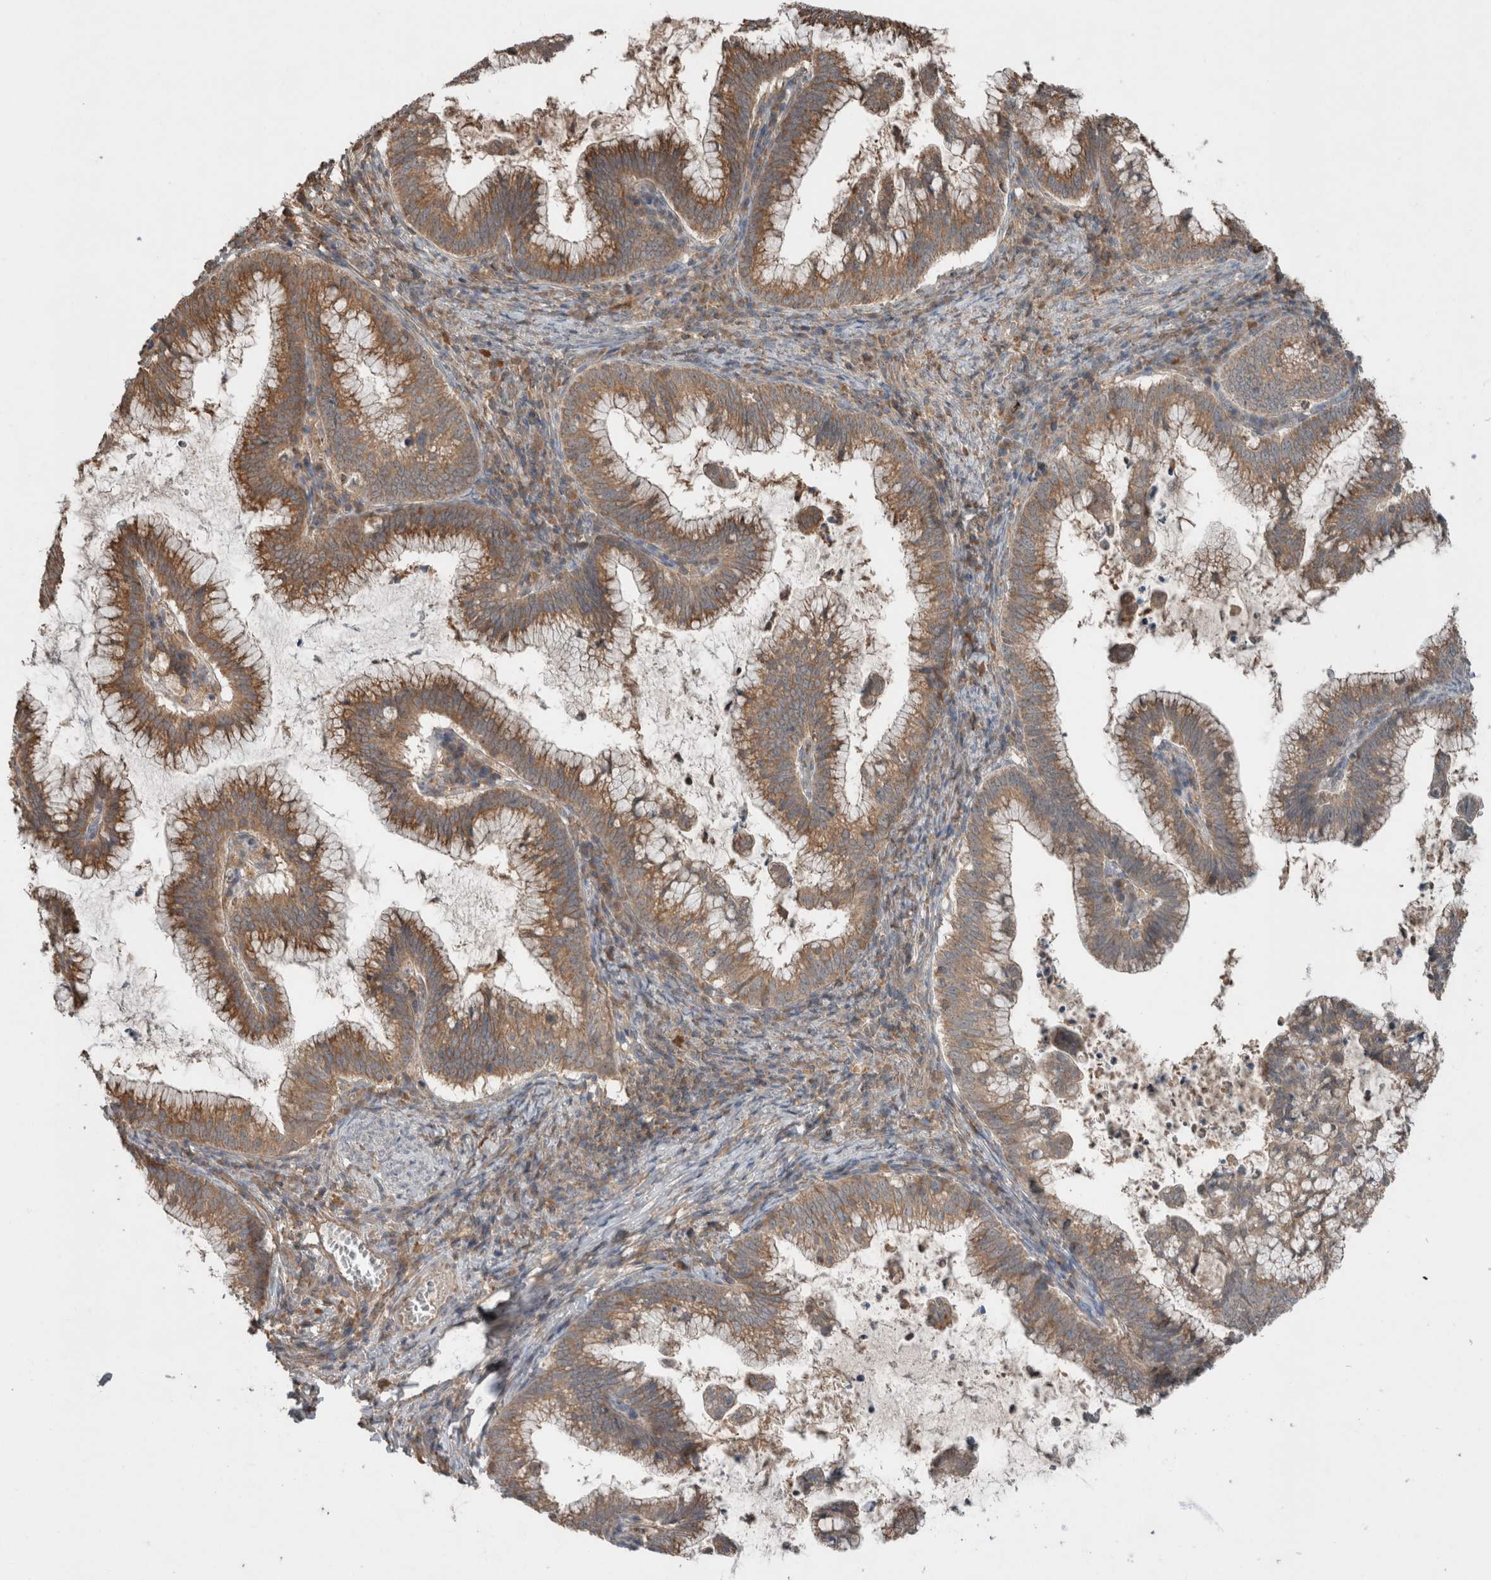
{"staining": {"intensity": "moderate", "quantity": ">75%", "location": "cytoplasmic/membranous"}, "tissue": "cervical cancer", "cell_type": "Tumor cells", "image_type": "cancer", "snomed": [{"axis": "morphology", "description": "Adenocarcinoma, NOS"}, {"axis": "topography", "description": "Cervix"}], "caption": "Protein staining exhibits moderate cytoplasmic/membranous staining in approximately >75% of tumor cells in cervical cancer.", "gene": "KLK14", "patient": {"sex": "female", "age": 36}}